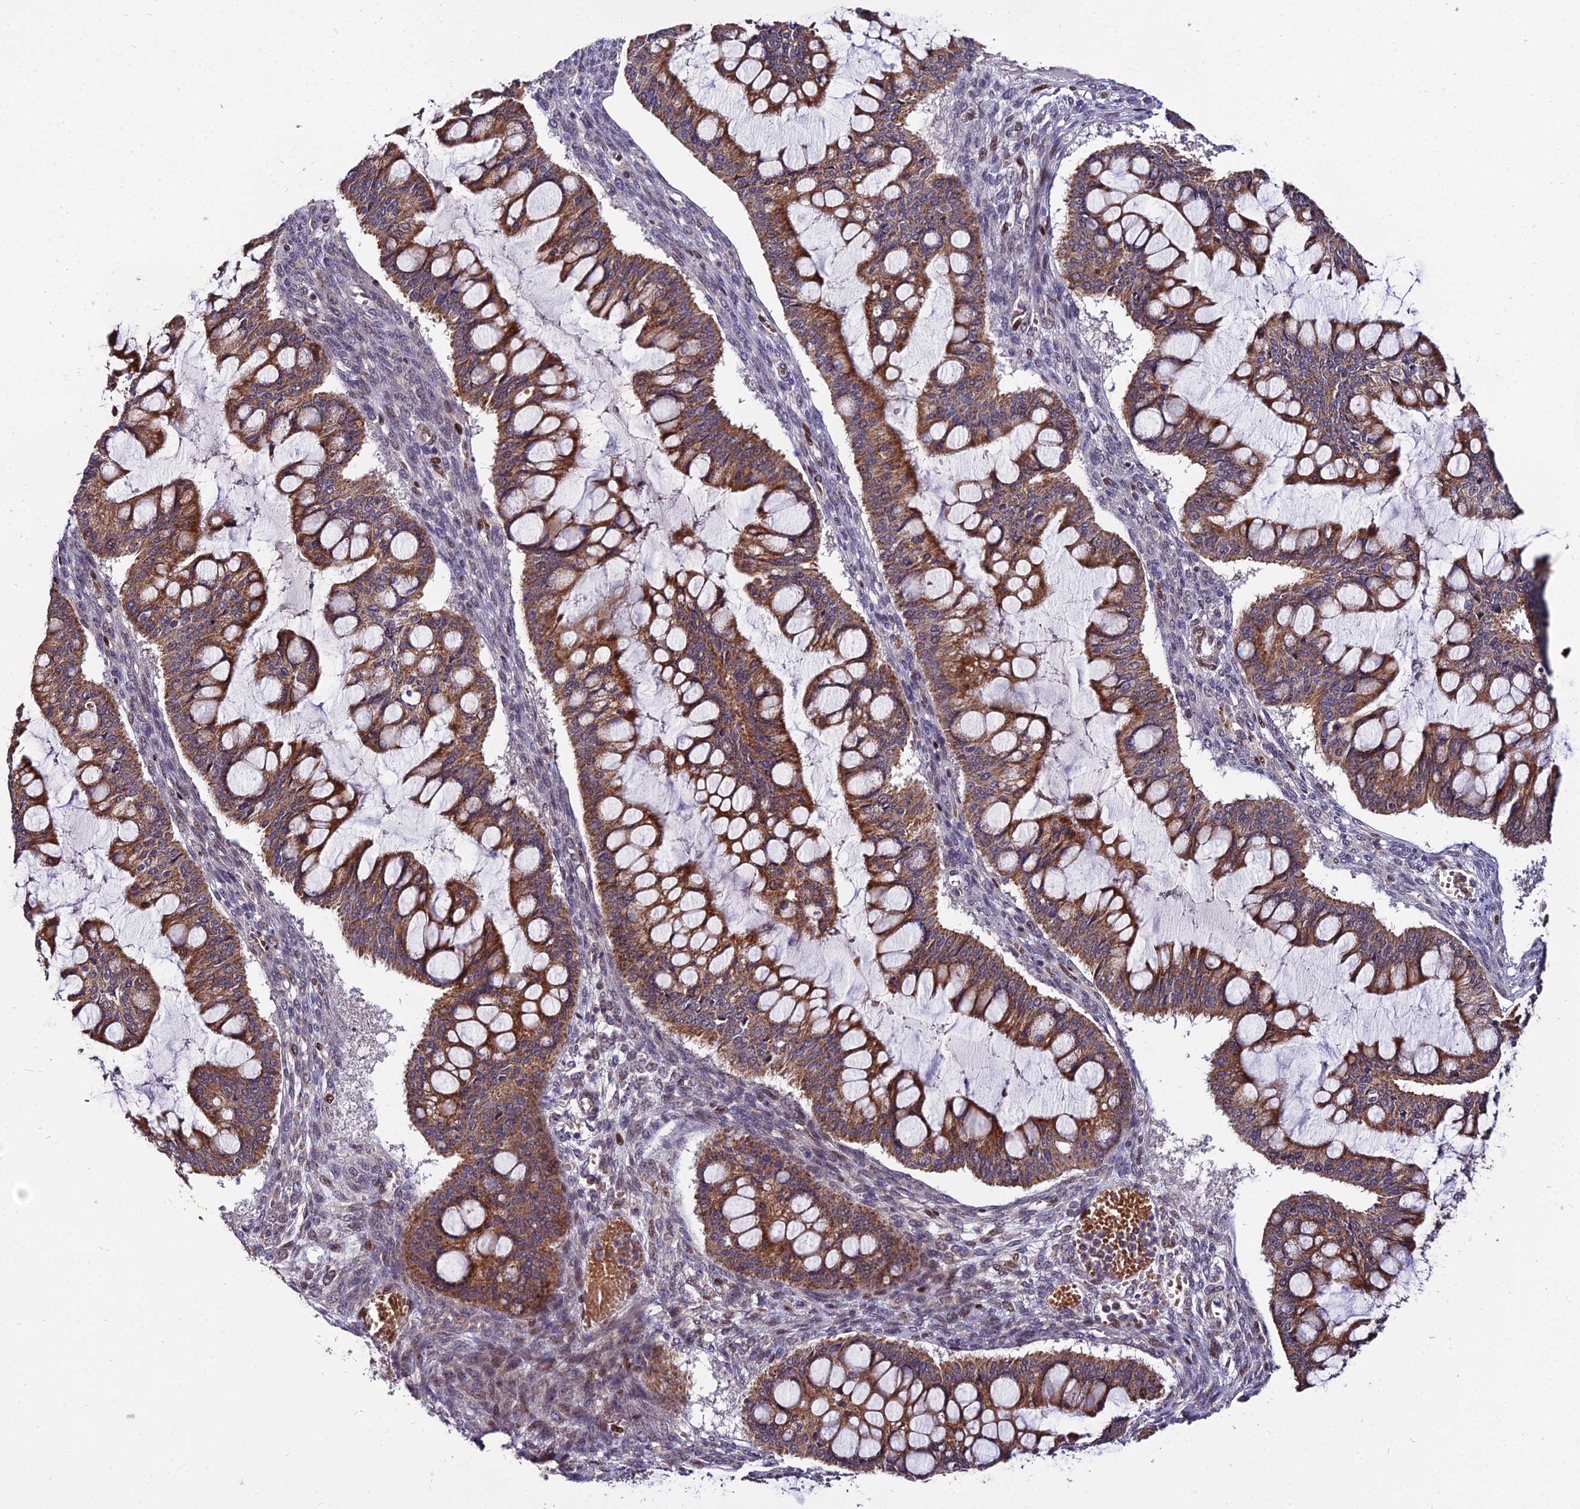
{"staining": {"intensity": "strong", "quantity": ">75%", "location": "cytoplasmic/membranous"}, "tissue": "ovarian cancer", "cell_type": "Tumor cells", "image_type": "cancer", "snomed": [{"axis": "morphology", "description": "Cystadenocarcinoma, mucinous, NOS"}, {"axis": "topography", "description": "Ovary"}], "caption": "Immunohistochemistry (DAB) staining of mucinous cystadenocarcinoma (ovarian) shows strong cytoplasmic/membranous protein staining in about >75% of tumor cells.", "gene": "CIB3", "patient": {"sex": "female", "age": 73}}